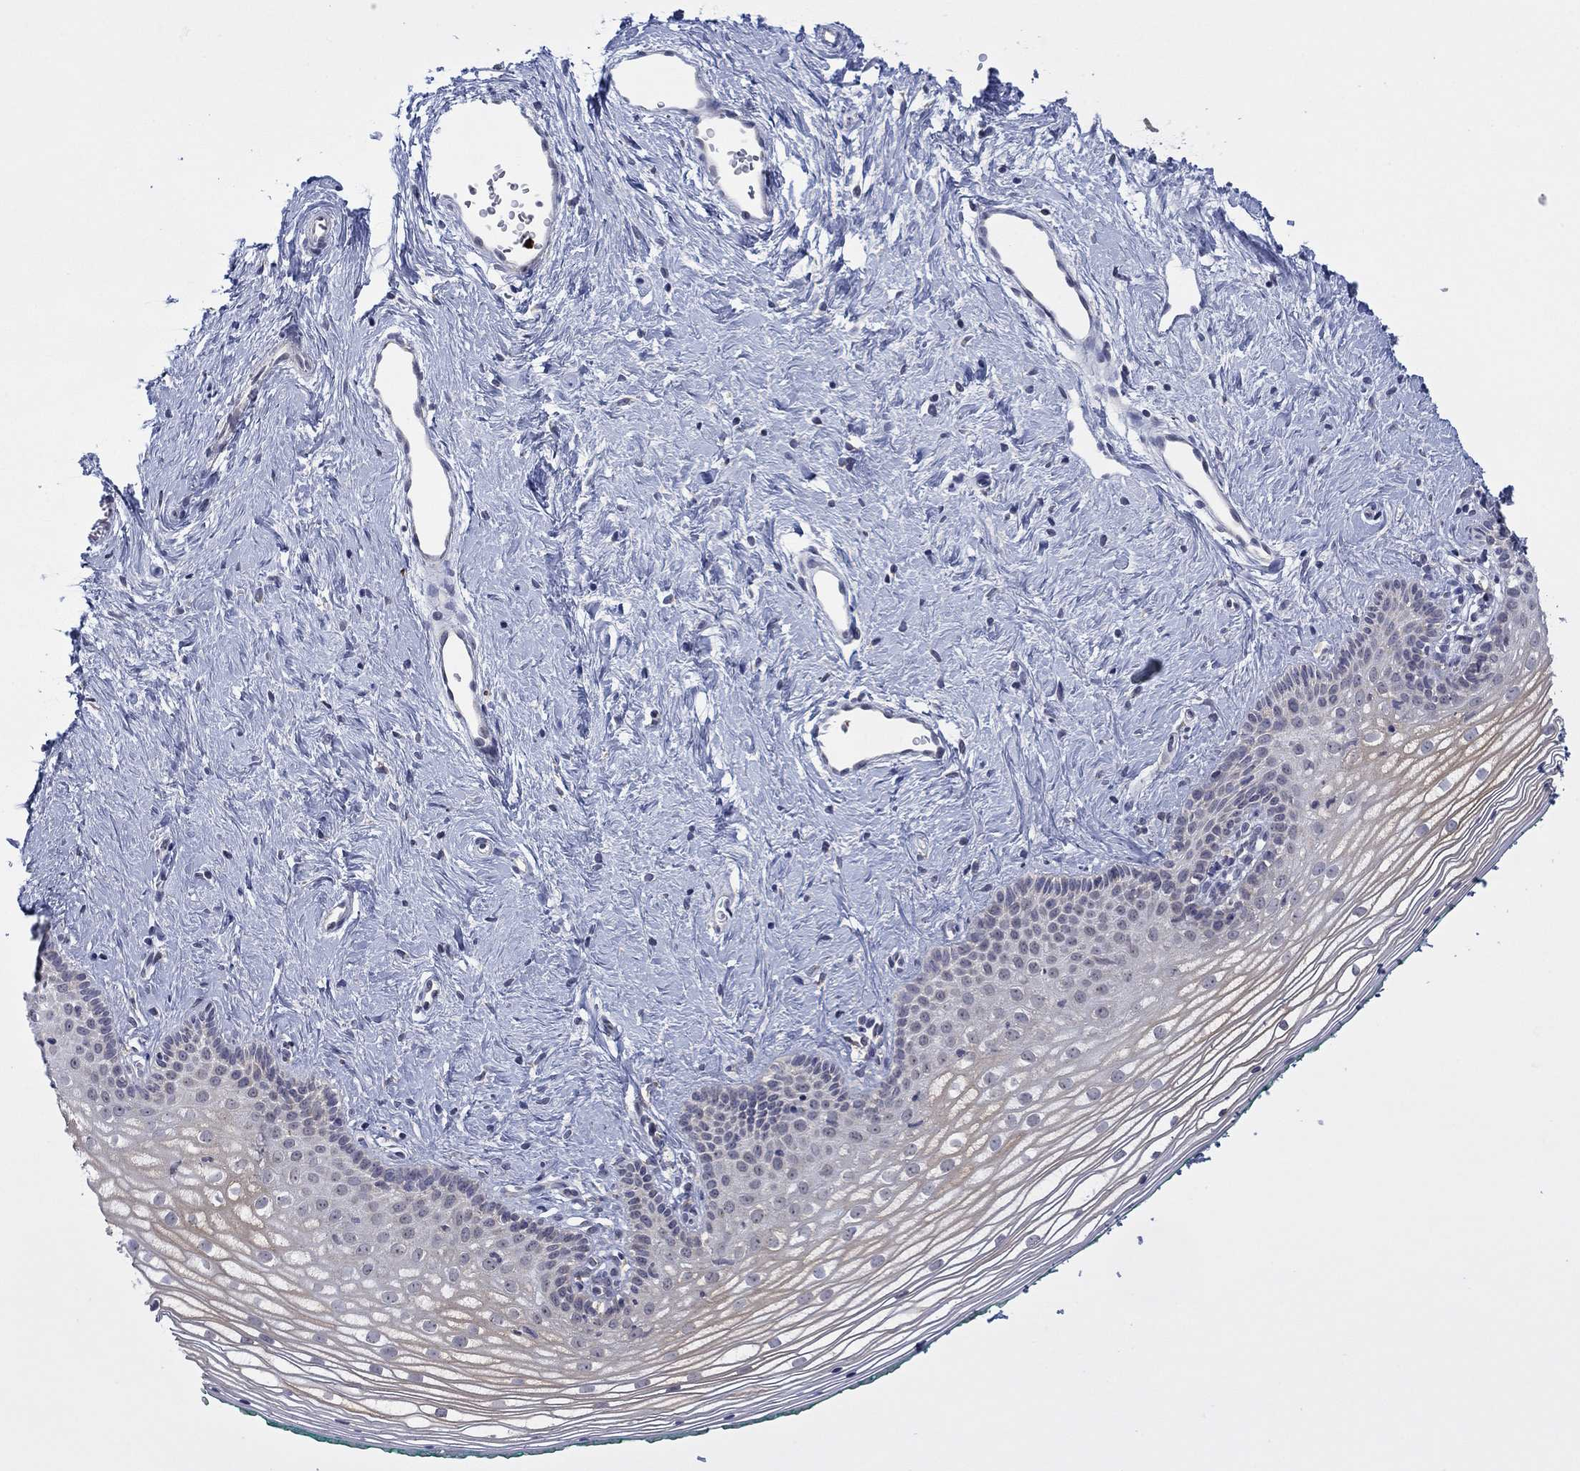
{"staining": {"intensity": "weak", "quantity": "<25%", "location": "cytoplasmic/membranous"}, "tissue": "vagina", "cell_type": "Squamous epithelial cells", "image_type": "normal", "snomed": [{"axis": "morphology", "description": "Normal tissue, NOS"}, {"axis": "topography", "description": "Vagina"}], "caption": "The image reveals no staining of squamous epithelial cells in benign vagina. The staining was performed using DAB to visualize the protein expression in brown, while the nuclei were stained in blue with hematoxylin (Magnification: 20x).", "gene": "MTRFR", "patient": {"sex": "female", "age": 36}}